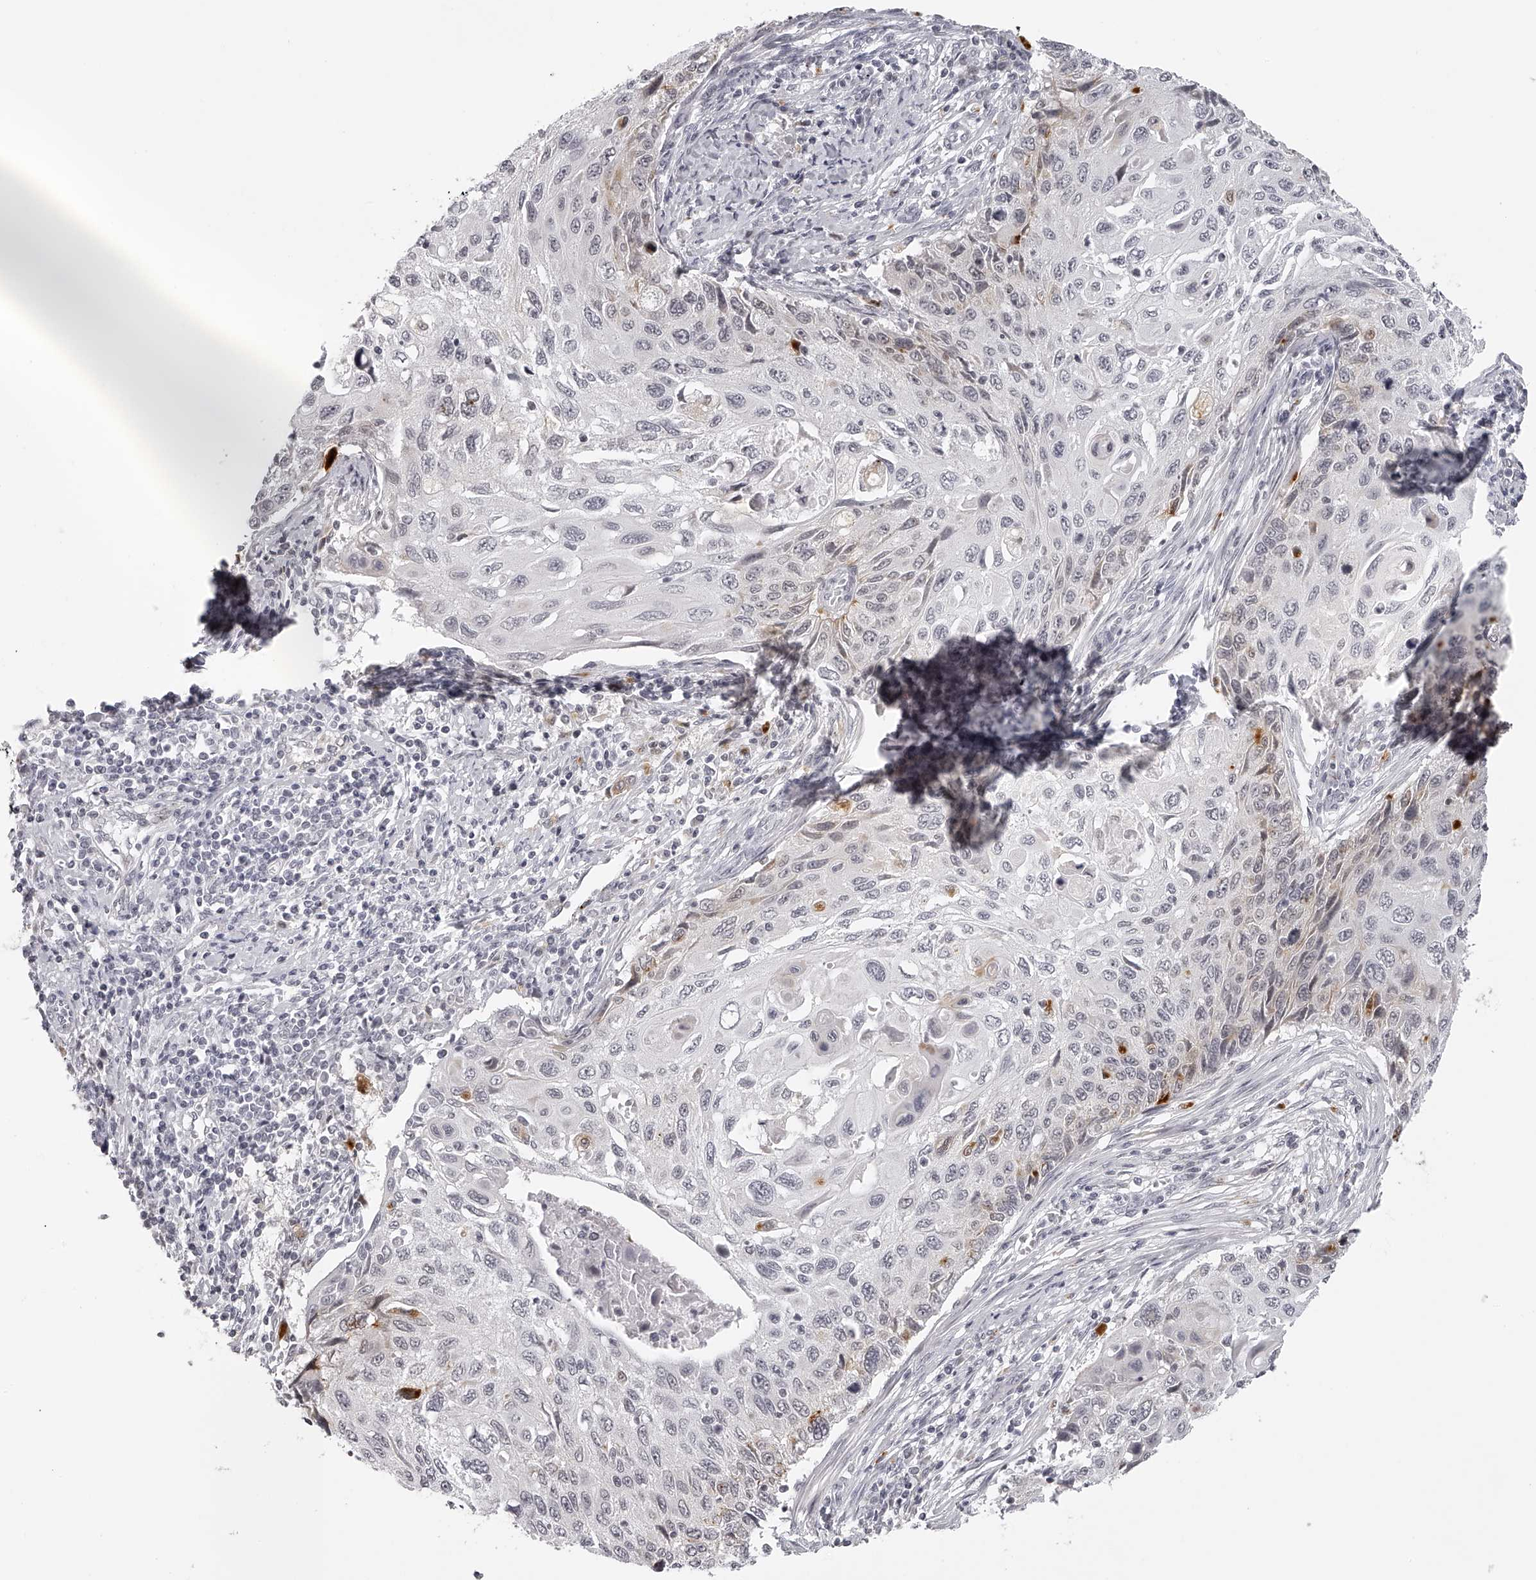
{"staining": {"intensity": "weak", "quantity": "<25%", "location": "cytoplasmic/membranous"}, "tissue": "cervical cancer", "cell_type": "Tumor cells", "image_type": "cancer", "snomed": [{"axis": "morphology", "description": "Squamous cell carcinoma, NOS"}, {"axis": "topography", "description": "Cervix"}], "caption": "Immunohistochemical staining of cervical cancer (squamous cell carcinoma) demonstrates no significant staining in tumor cells.", "gene": "RNF220", "patient": {"sex": "female", "age": 70}}